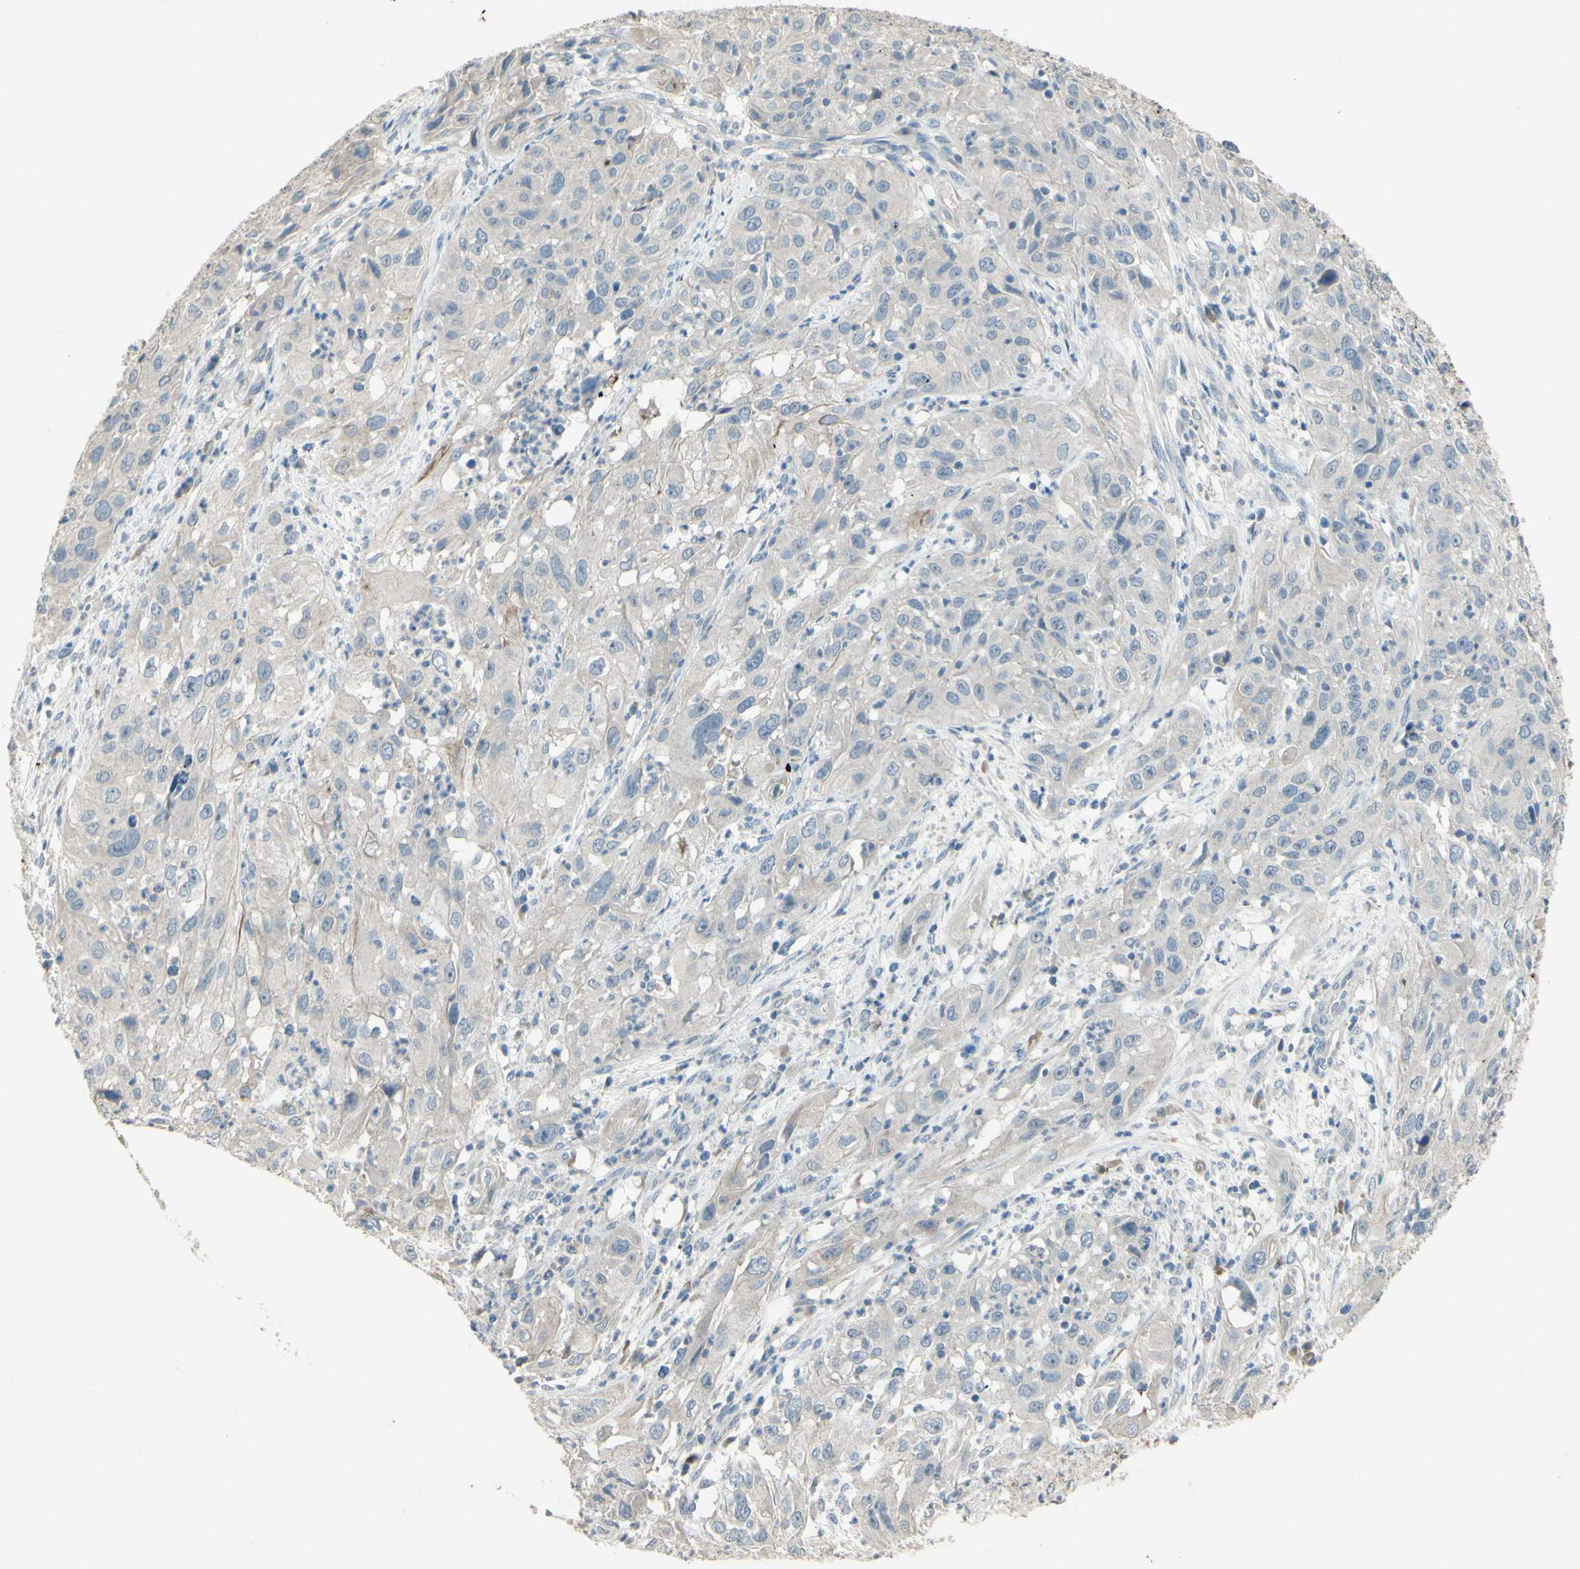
{"staining": {"intensity": "negative", "quantity": "none", "location": "none"}, "tissue": "cervical cancer", "cell_type": "Tumor cells", "image_type": "cancer", "snomed": [{"axis": "morphology", "description": "Squamous cell carcinoma, NOS"}, {"axis": "topography", "description": "Cervix"}], "caption": "An immunohistochemistry (IHC) histopathology image of cervical cancer (squamous cell carcinoma) is shown. There is no staining in tumor cells of cervical cancer (squamous cell carcinoma).", "gene": "TIMM21", "patient": {"sex": "female", "age": 32}}